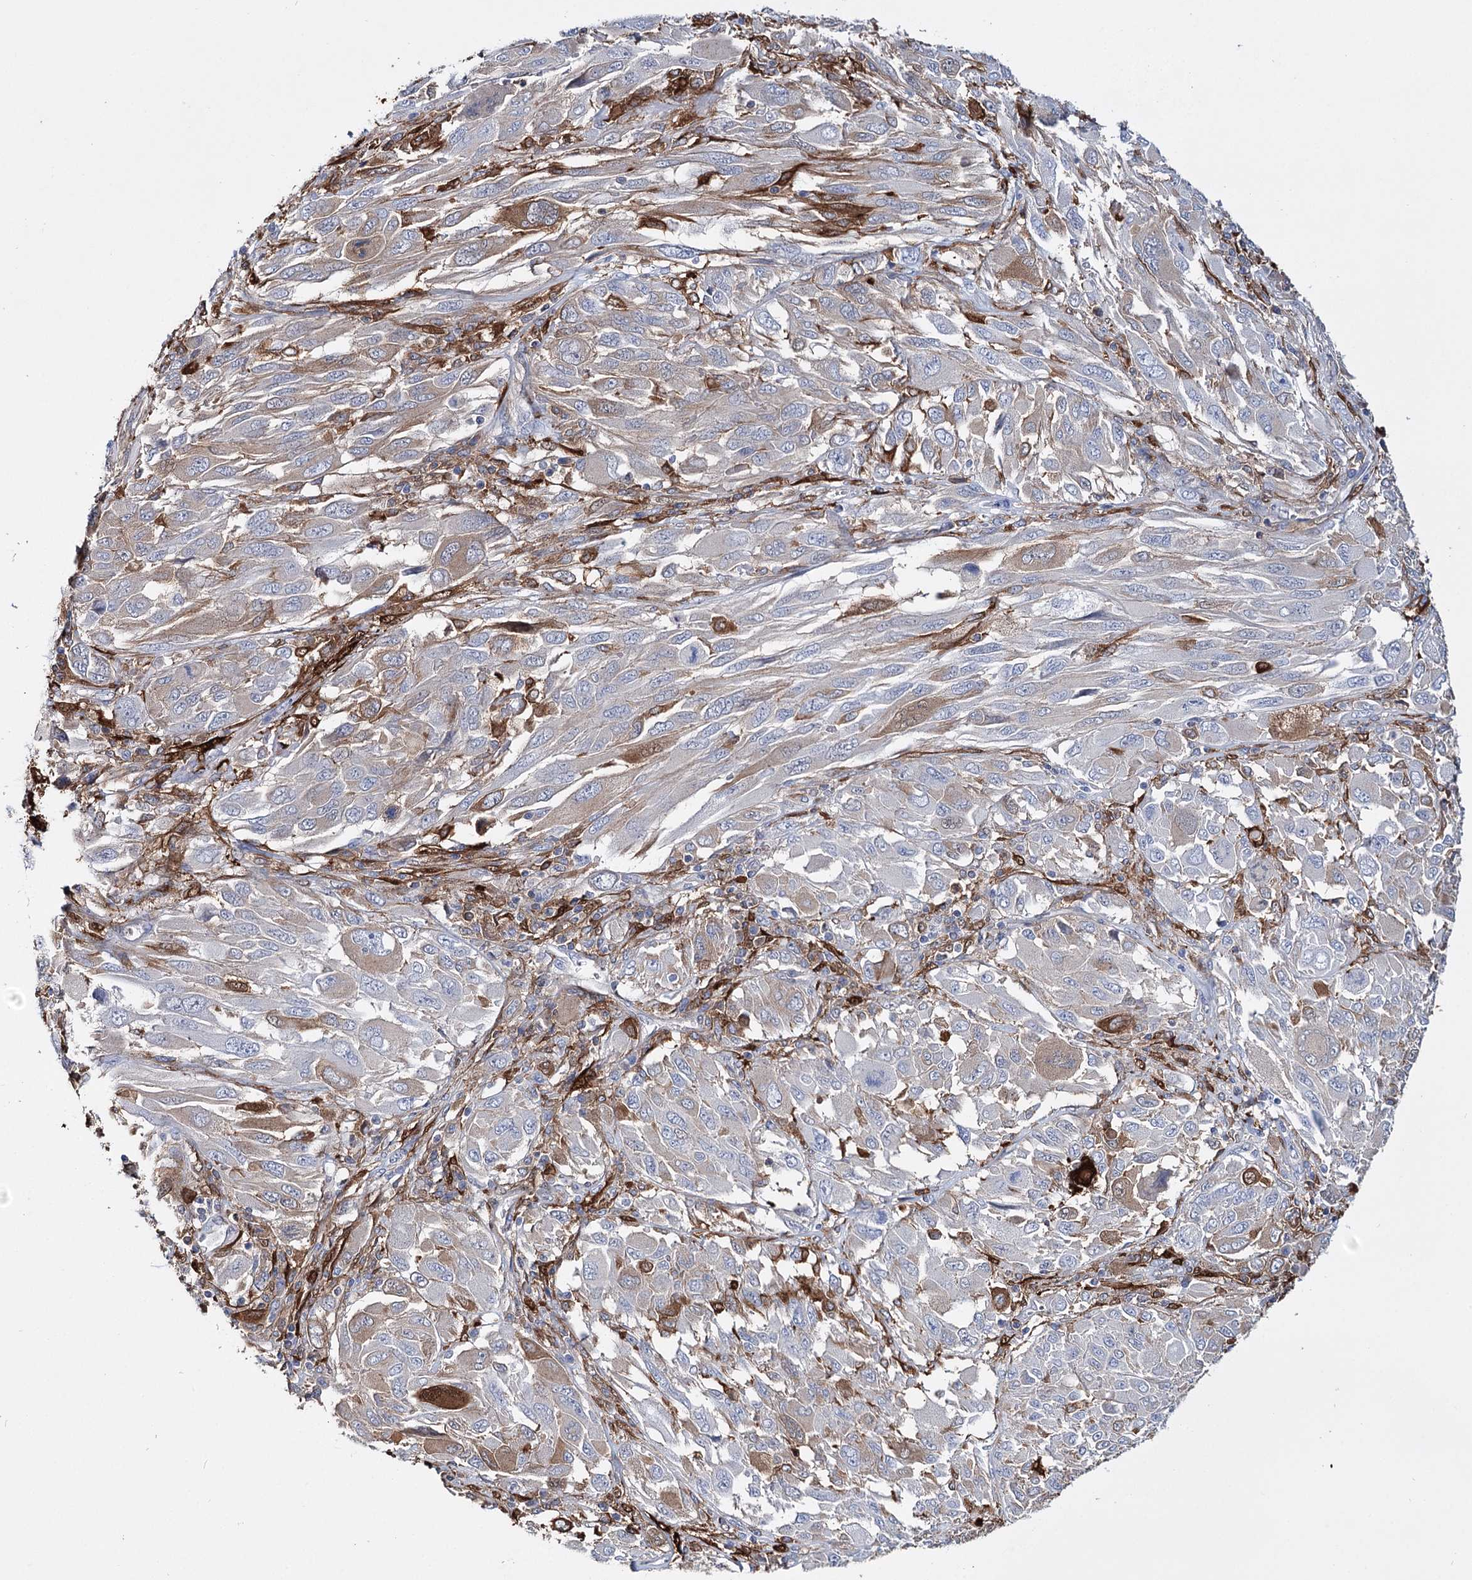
{"staining": {"intensity": "moderate", "quantity": "<25%", "location": "cytoplasmic/membranous"}, "tissue": "melanoma", "cell_type": "Tumor cells", "image_type": "cancer", "snomed": [{"axis": "morphology", "description": "Malignant melanoma, NOS"}, {"axis": "topography", "description": "Skin"}], "caption": "Protein staining by IHC reveals moderate cytoplasmic/membranous positivity in approximately <25% of tumor cells in melanoma.", "gene": "CFAP46", "patient": {"sex": "female", "age": 91}}